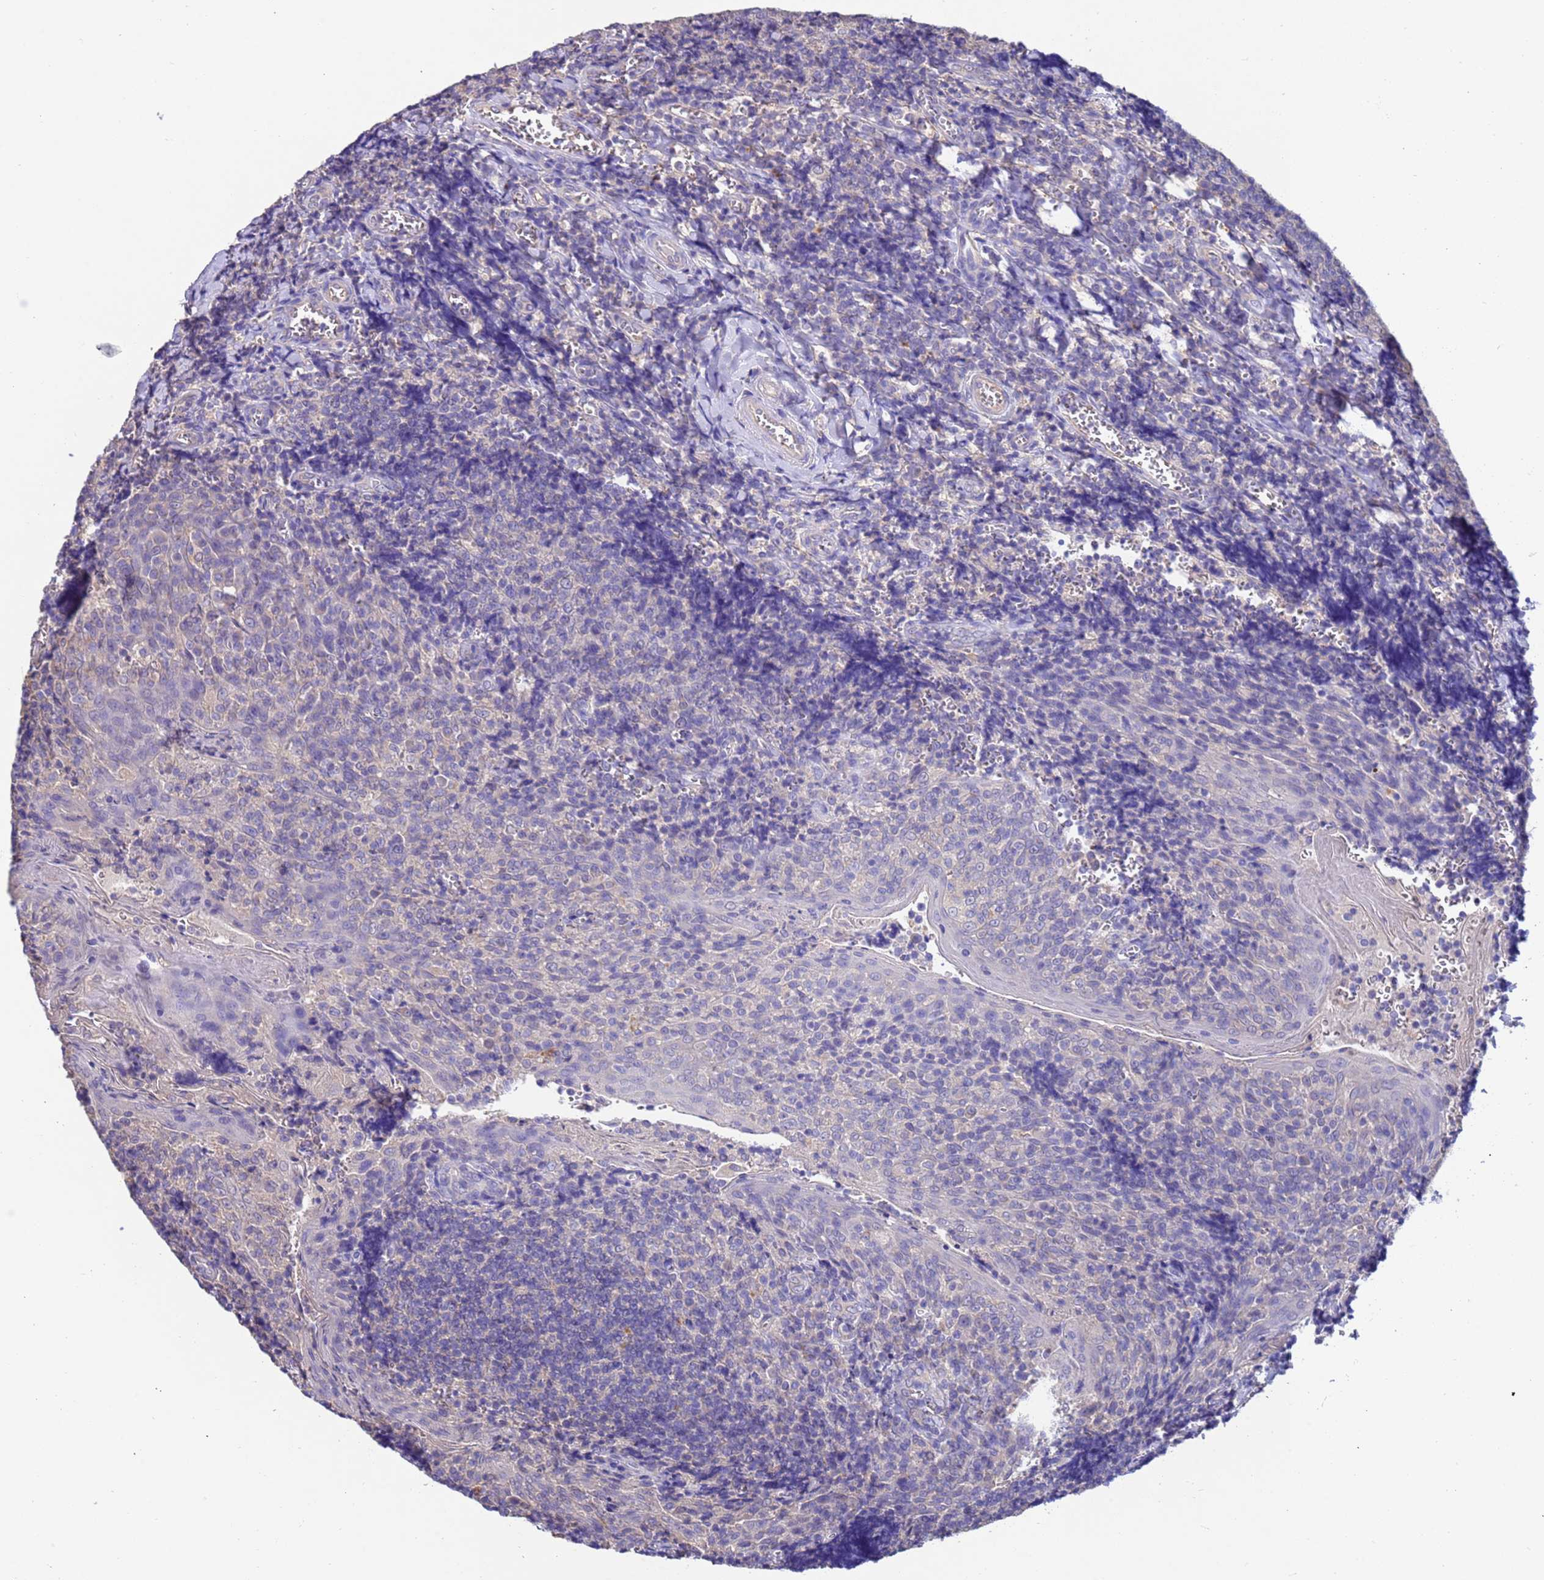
{"staining": {"intensity": "negative", "quantity": "none", "location": "none"}, "tissue": "tonsil", "cell_type": "Germinal center cells", "image_type": "normal", "snomed": [{"axis": "morphology", "description": "Normal tissue, NOS"}, {"axis": "topography", "description": "Tonsil"}], "caption": "The photomicrograph demonstrates no significant staining in germinal center cells of tonsil.", "gene": "SRL", "patient": {"sex": "male", "age": 27}}